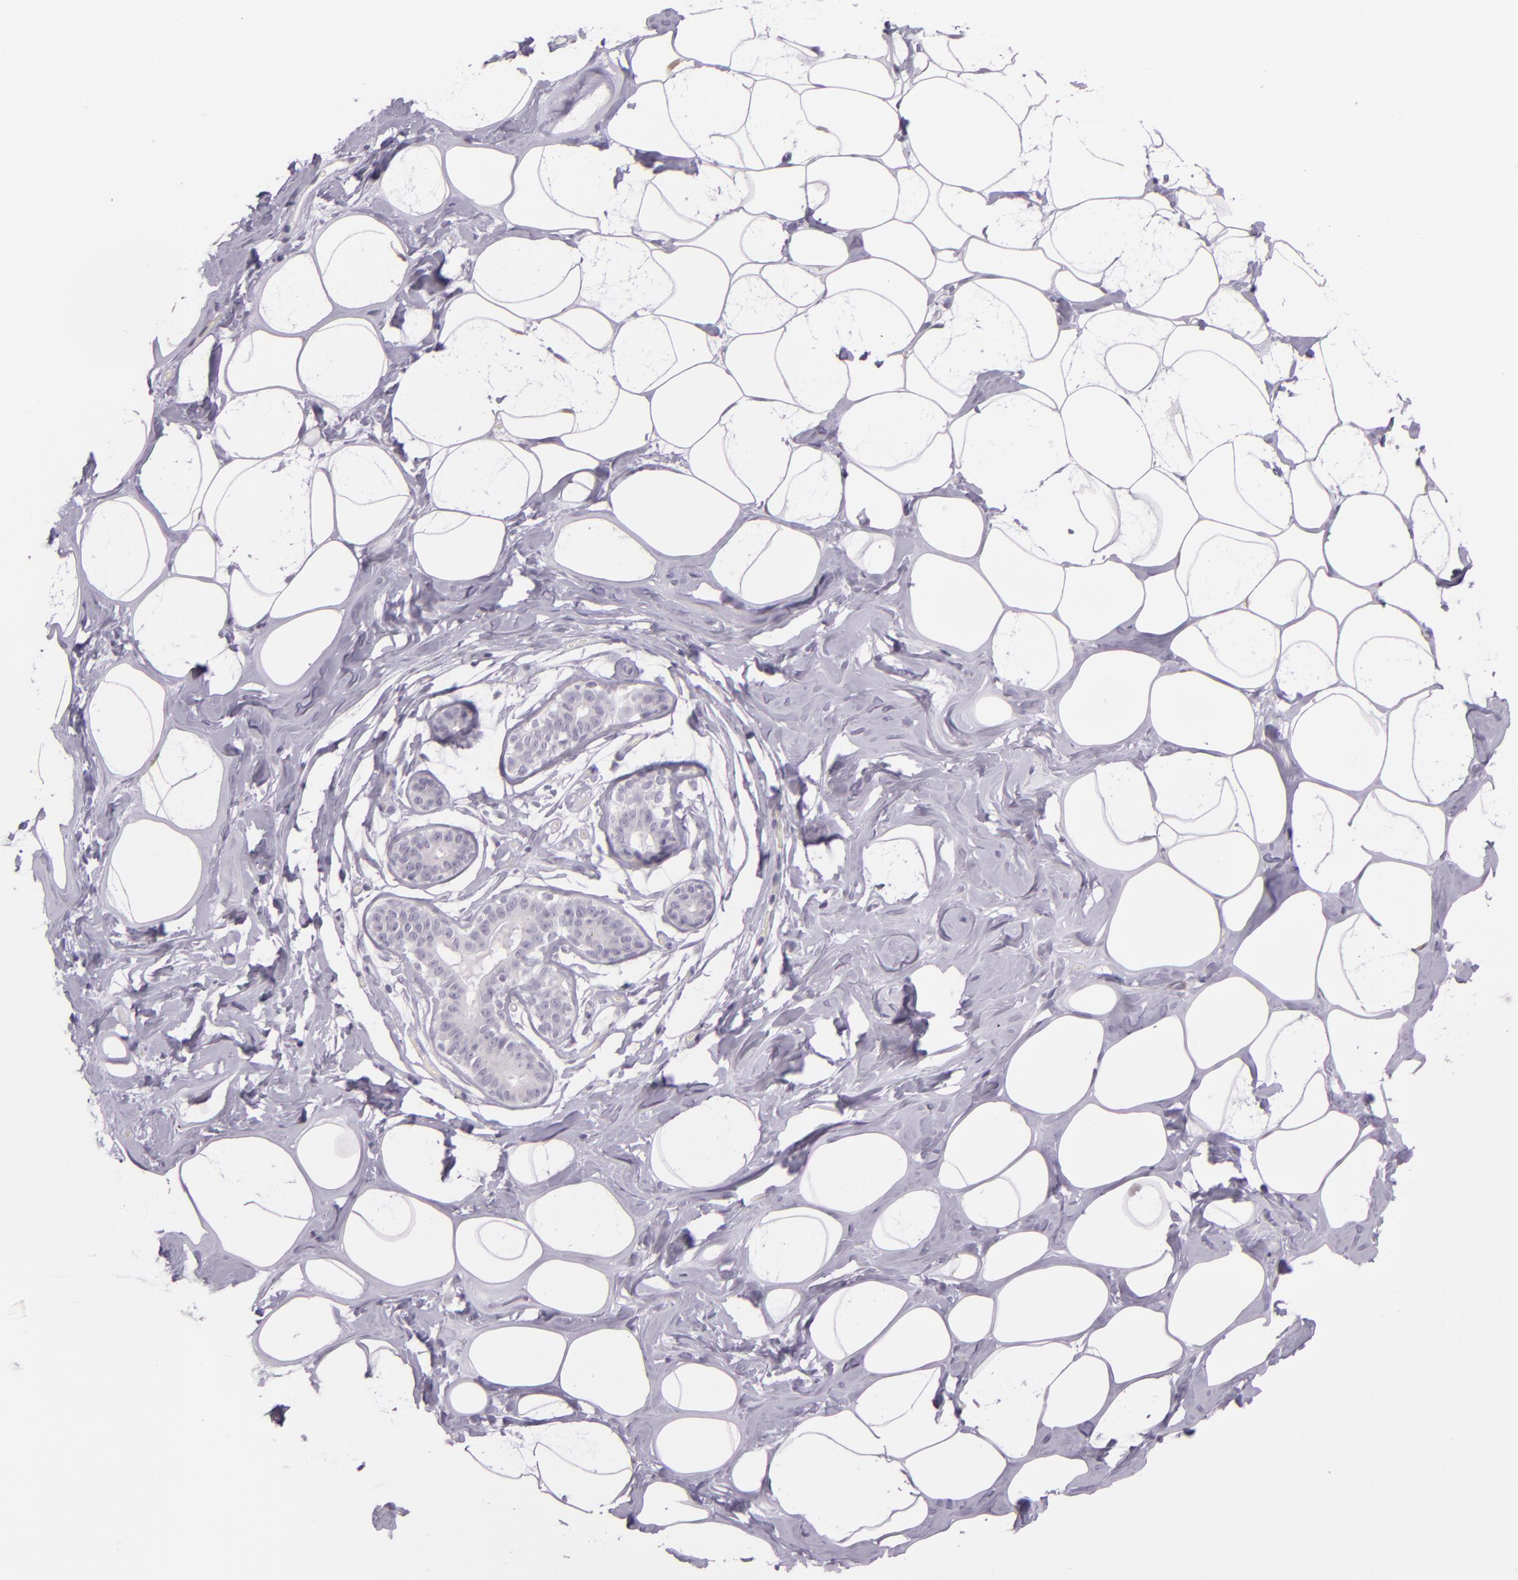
{"staining": {"intensity": "negative", "quantity": "none", "location": "none"}, "tissue": "breast", "cell_type": "Adipocytes", "image_type": "normal", "snomed": [{"axis": "morphology", "description": "Normal tissue, NOS"}, {"axis": "morphology", "description": "Fibrosis, NOS"}, {"axis": "topography", "description": "Breast"}], "caption": "Micrograph shows no protein positivity in adipocytes of normal breast.", "gene": "CBS", "patient": {"sex": "female", "age": 39}}